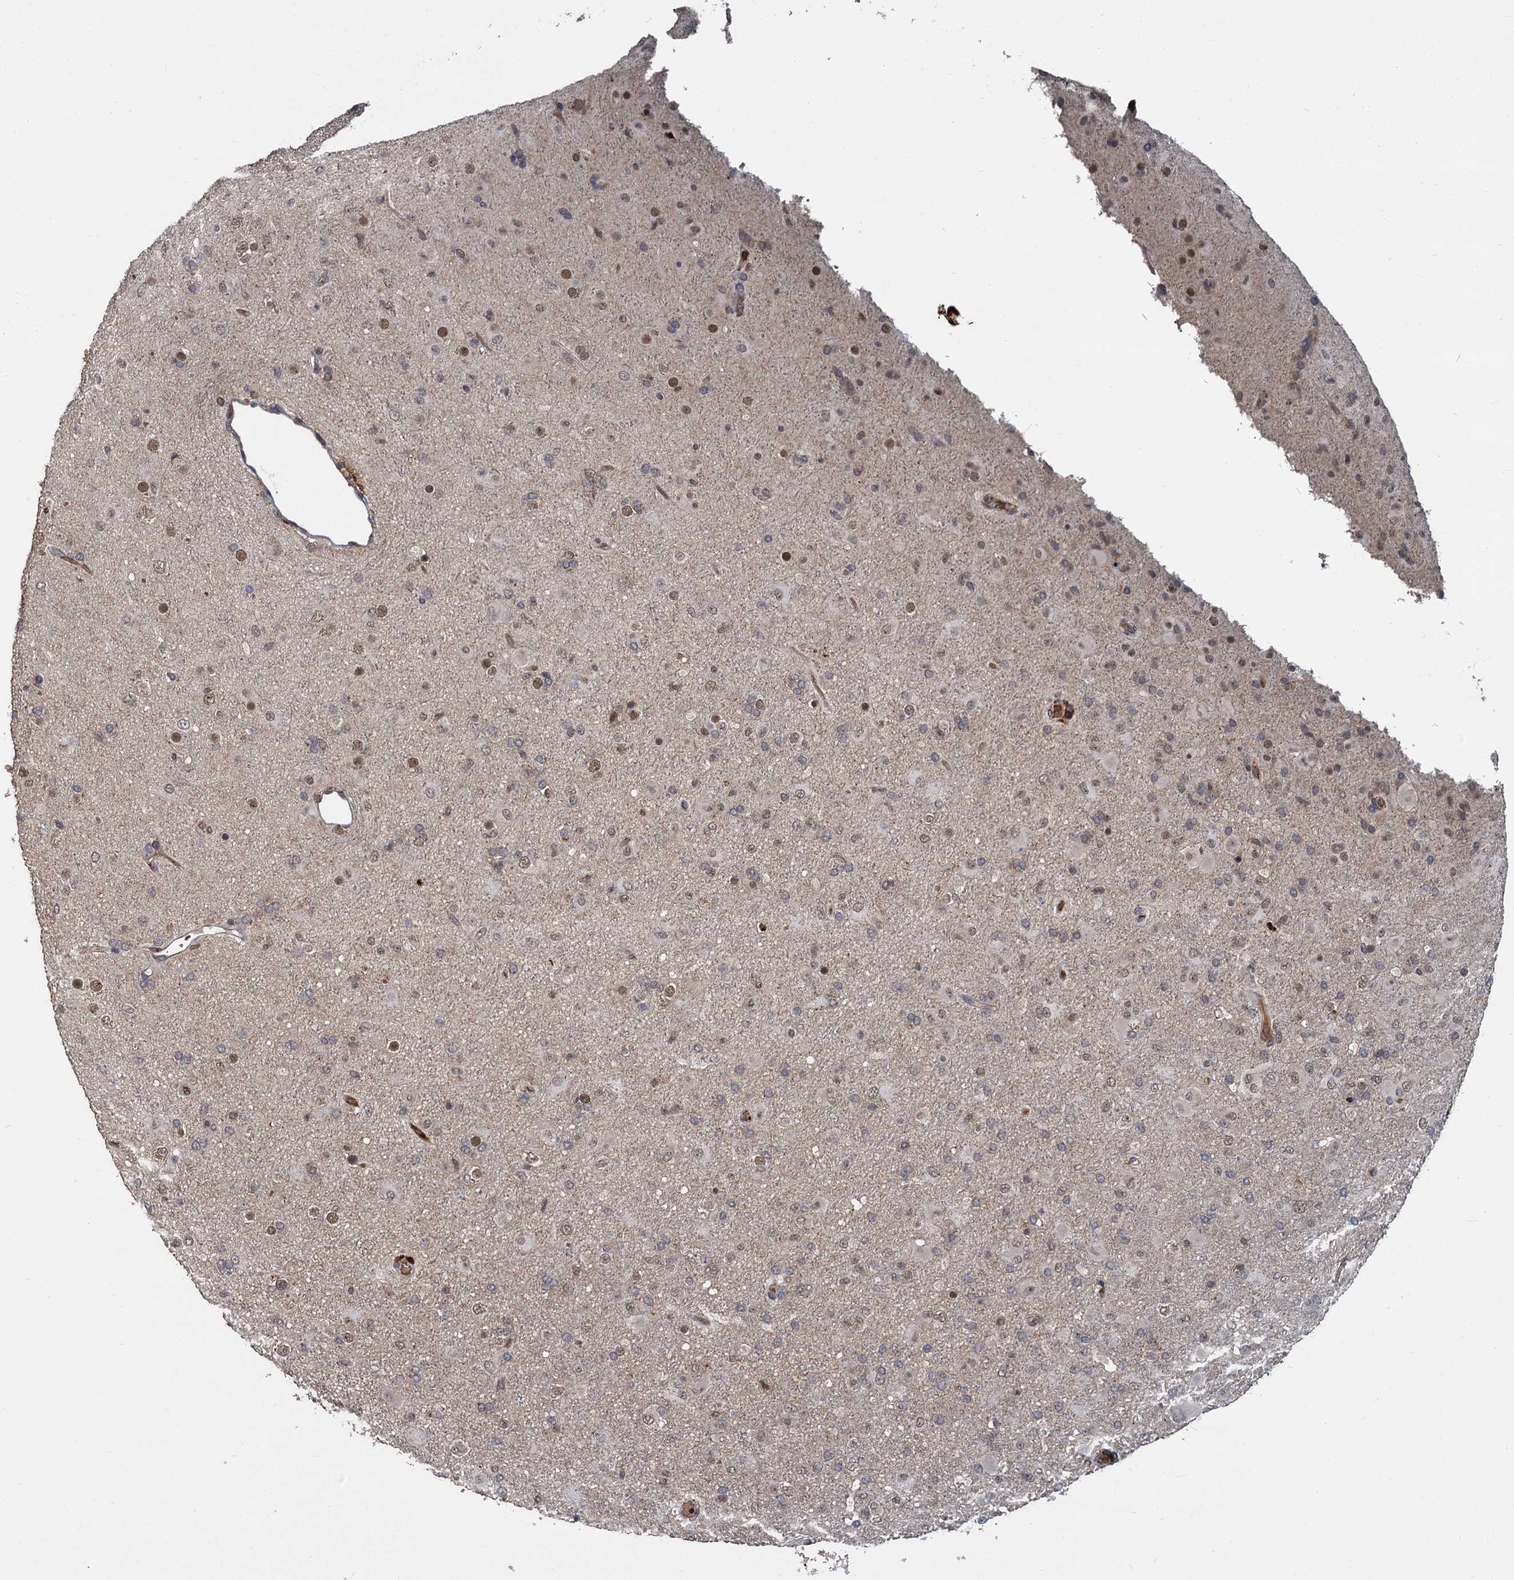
{"staining": {"intensity": "moderate", "quantity": "<25%", "location": "nuclear"}, "tissue": "glioma", "cell_type": "Tumor cells", "image_type": "cancer", "snomed": [{"axis": "morphology", "description": "Glioma, malignant, Low grade"}, {"axis": "topography", "description": "Brain"}], "caption": "High-magnification brightfield microscopy of malignant low-grade glioma stained with DAB (brown) and counterstained with hematoxylin (blue). tumor cells exhibit moderate nuclear staining is identified in approximately<25% of cells. (DAB = brown stain, brightfield microscopy at high magnification).", "gene": "FANCI", "patient": {"sex": "male", "age": 65}}